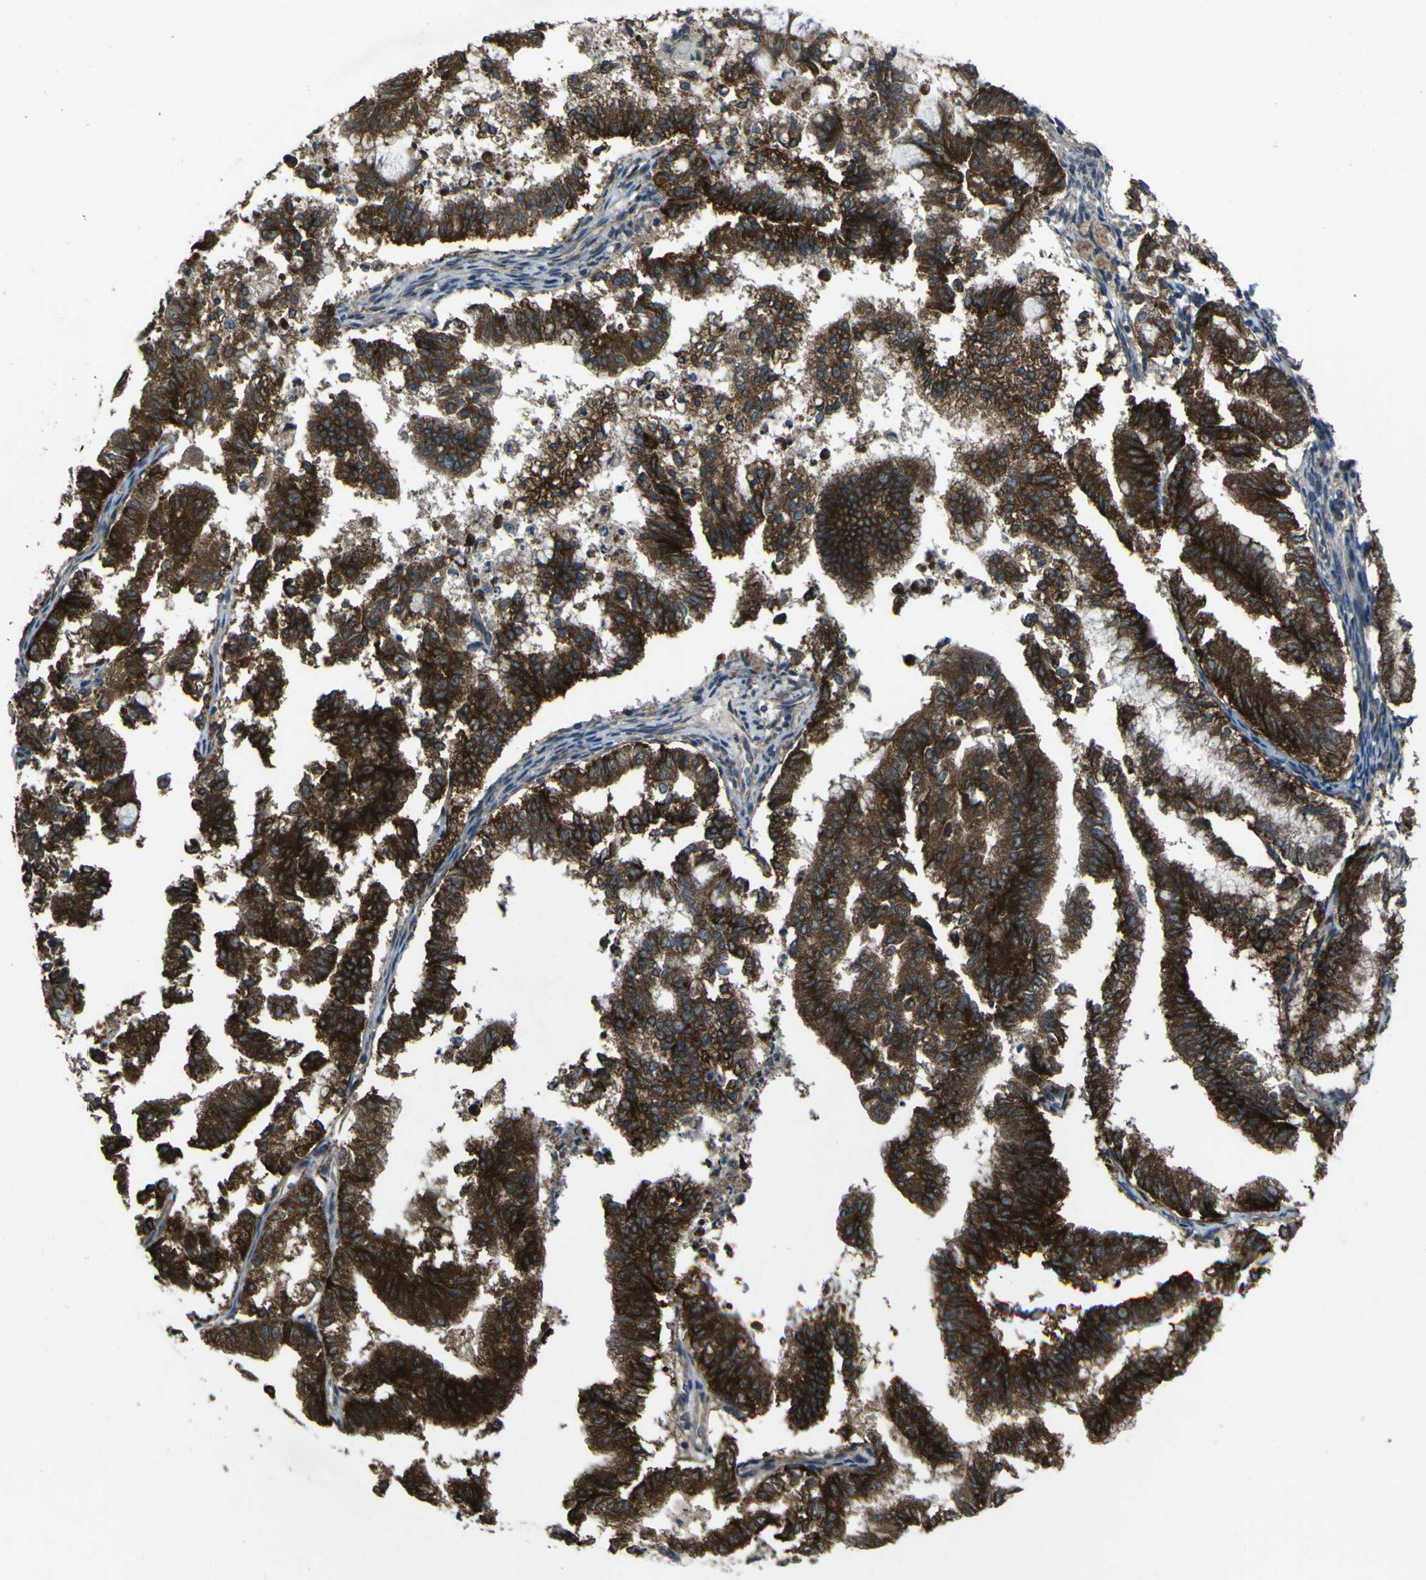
{"staining": {"intensity": "strong", "quantity": ">75%", "location": "cytoplasmic/membranous"}, "tissue": "endometrial cancer", "cell_type": "Tumor cells", "image_type": "cancer", "snomed": [{"axis": "morphology", "description": "Necrosis, NOS"}, {"axis": "morphology", "description": "Adenocarcinoma, NOS"}, {"axis": "topography", "description": "Endometrium"}], "caption": "Protein expression analysis of adenocarcinoma (endometrial) displays strong cytoplasmic/membranous positivity in about >75% of tumor cells. (IHC, brightfield microscopy, high magnification).", "gene": "NAALADL2", "patient": {"sex": "female", "age": 79}}